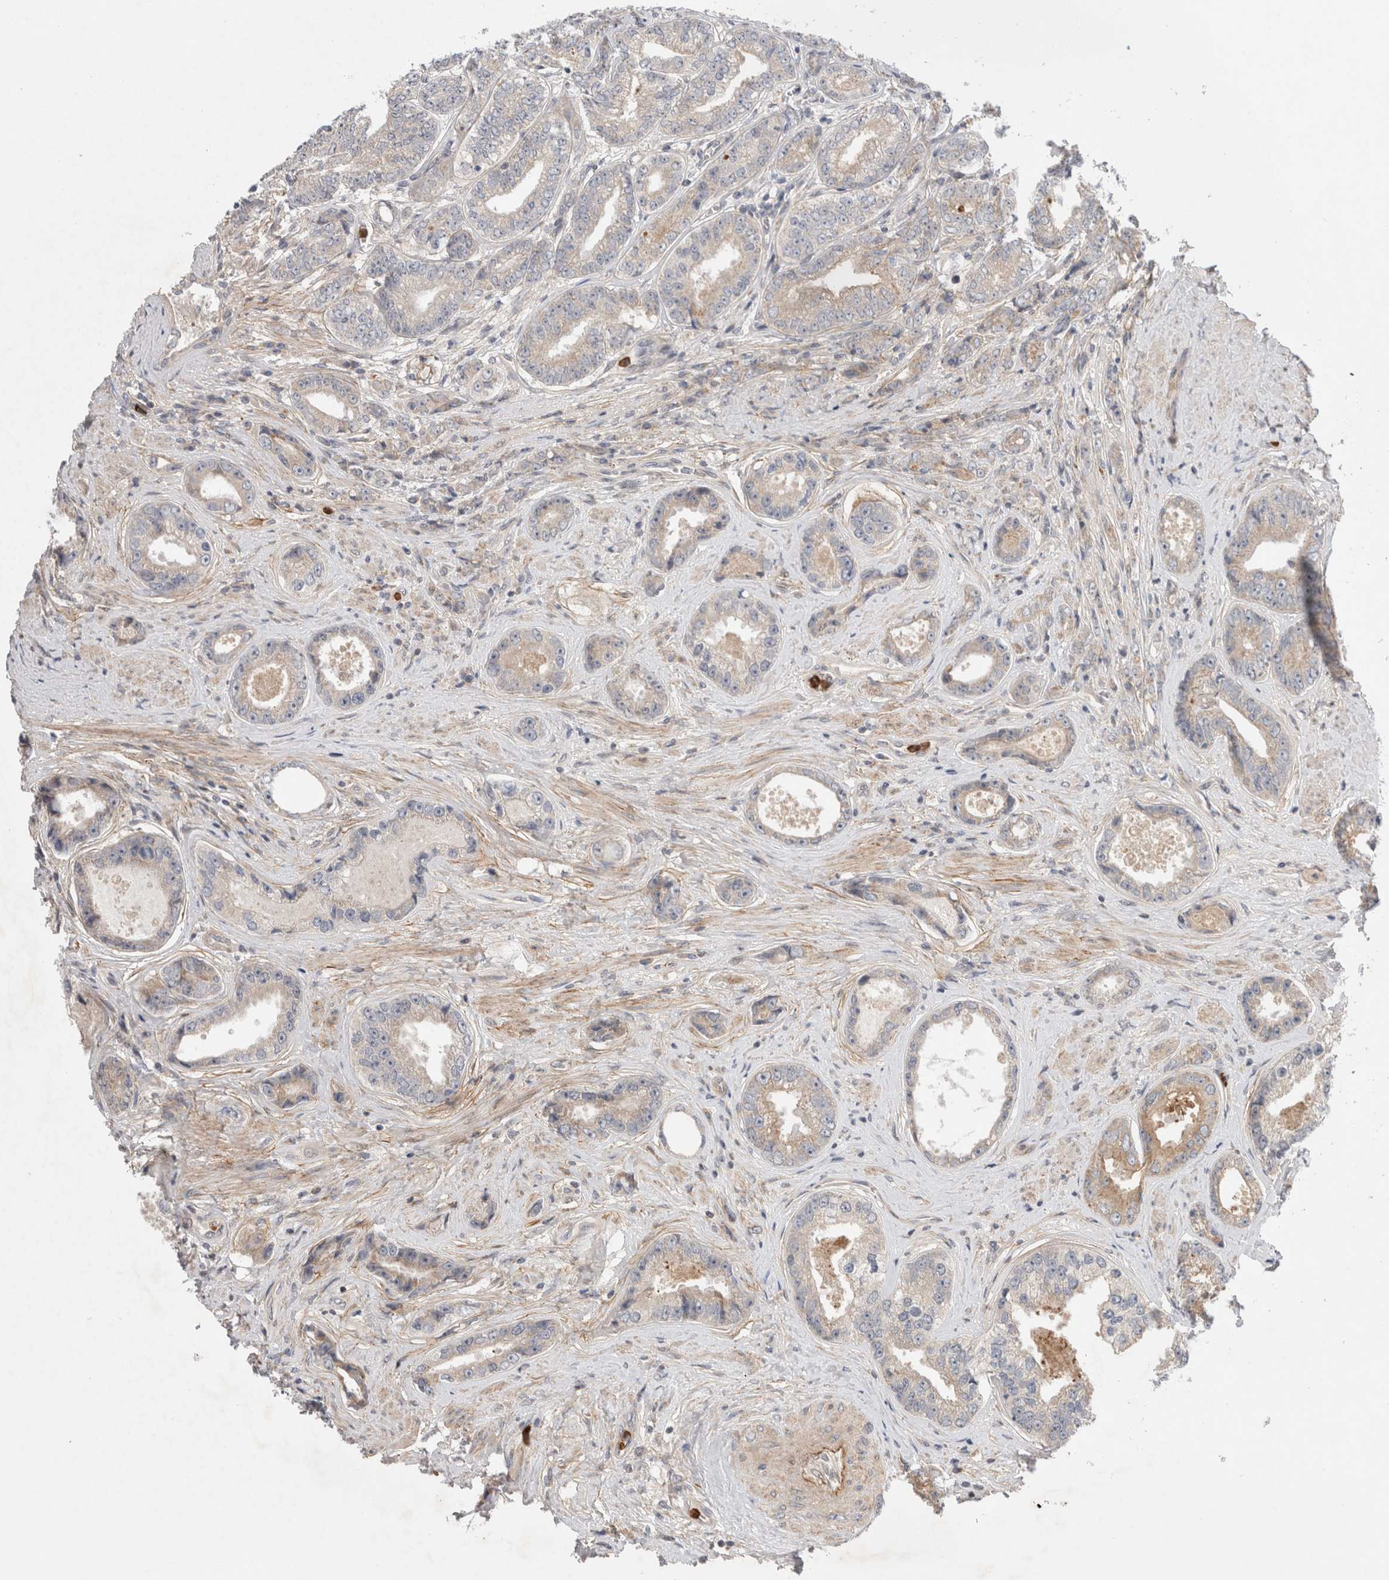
{"staining": {"intensity": "weak", "quantity": "<25%", "location": "cytoplasmic/membranous"}, "tissue": "prostate cancer", "cell_type": "Tumor cells", "image_type": "cancer", "snomed": [{"axis": "morphology", "description": "Adenocarcinoma, High grade"}, {"axis": "topography", "description": "Prostate"}], "caption": "The micrograph shows no significant positivity in tumor cells of high-grade adenocarcinoma (prostate).", "gene": "GSDMB", "patient": {"sex": "male", "age": 61}}